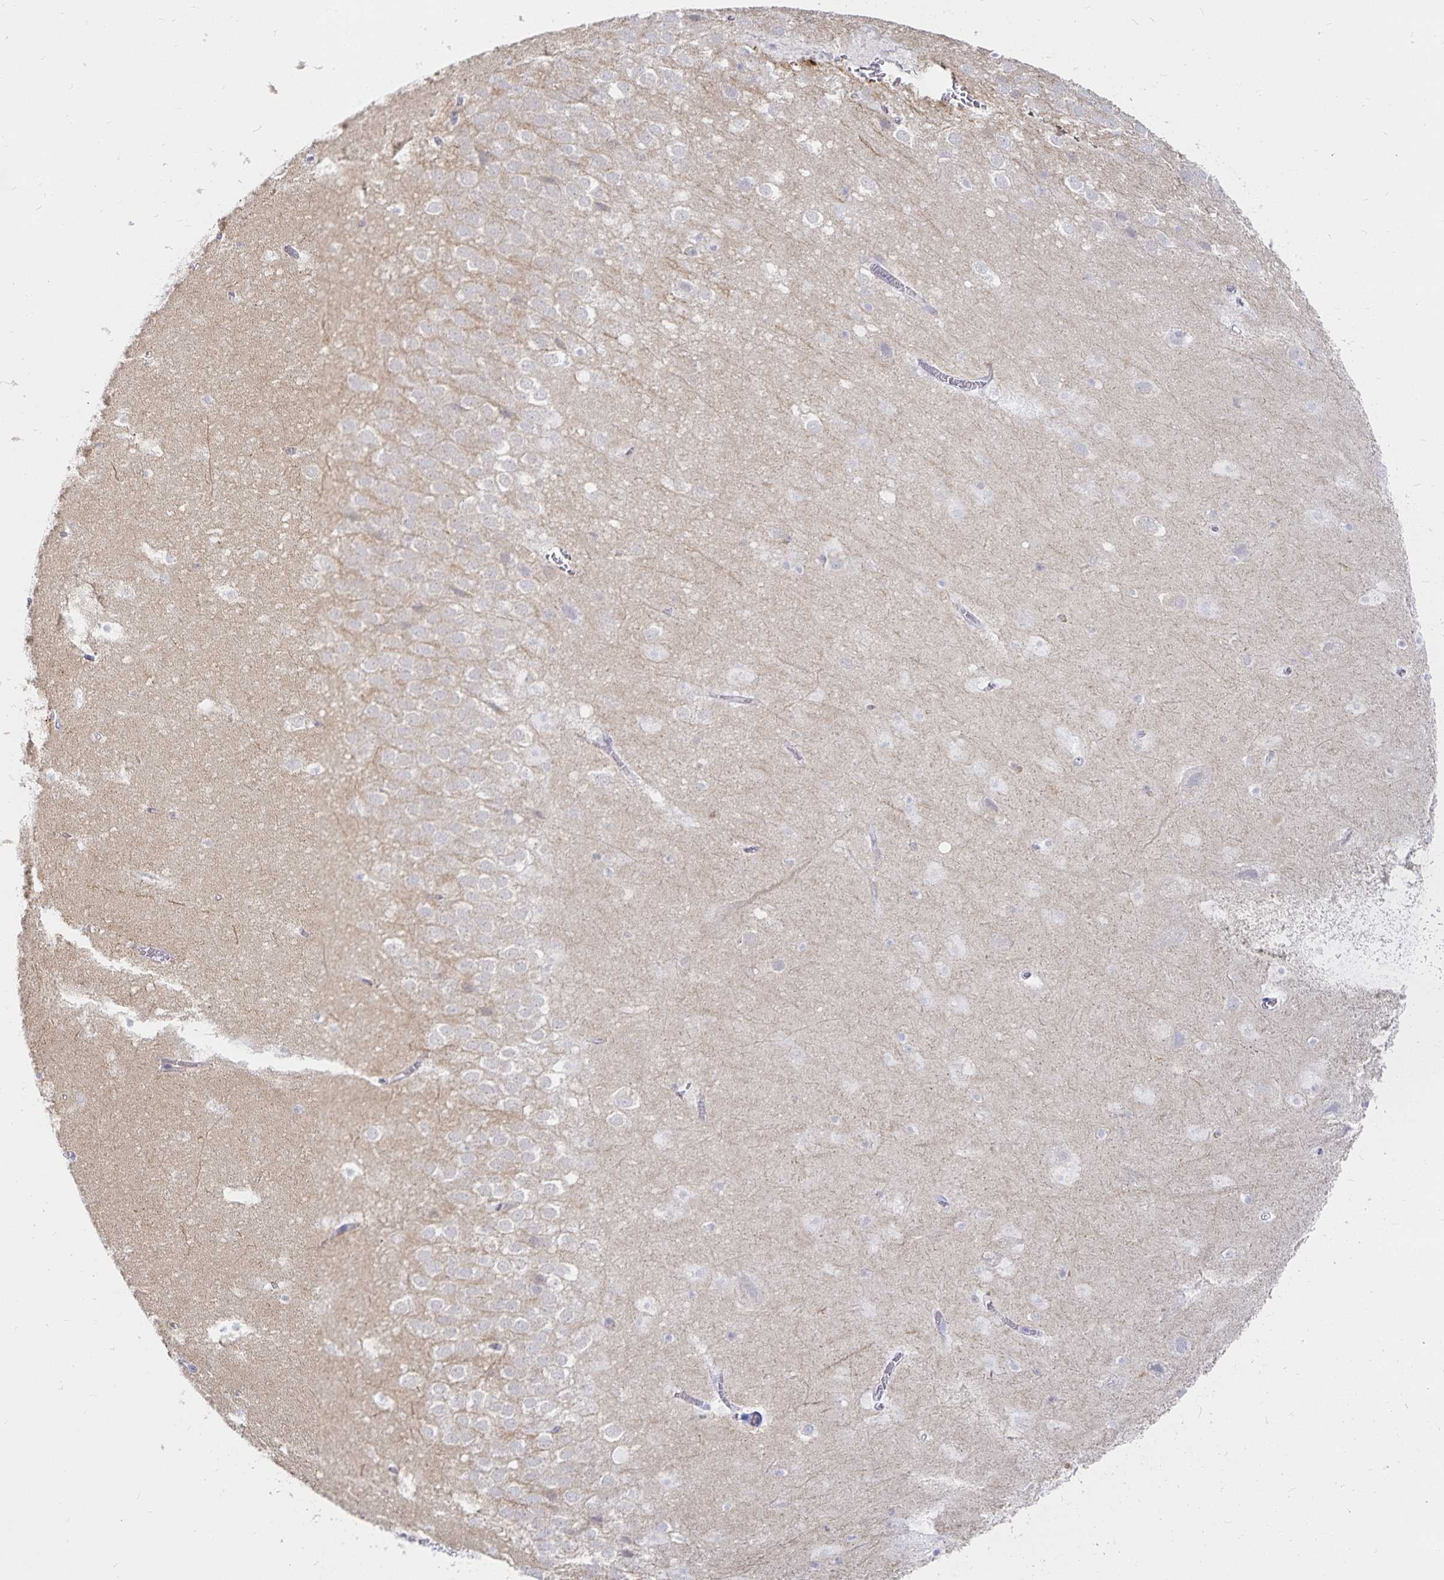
{"staining": {"intensity": "negative", "quantity": "none", "location": "none"}, "tissue": "hippocampus", "cell_type": "Glial cells", "image_type": "normal", "snomed": [{"axis": "morphology", "description": "Normal tissue, NOS"}, {"axis": "topography", "description": "Hippocampus"}], "caption": "The IHC micrograph has no significant expression in glial cells of hippocampus.", "gene": "SFTPA1", "patient": {"sex": "female", "age": 42}}